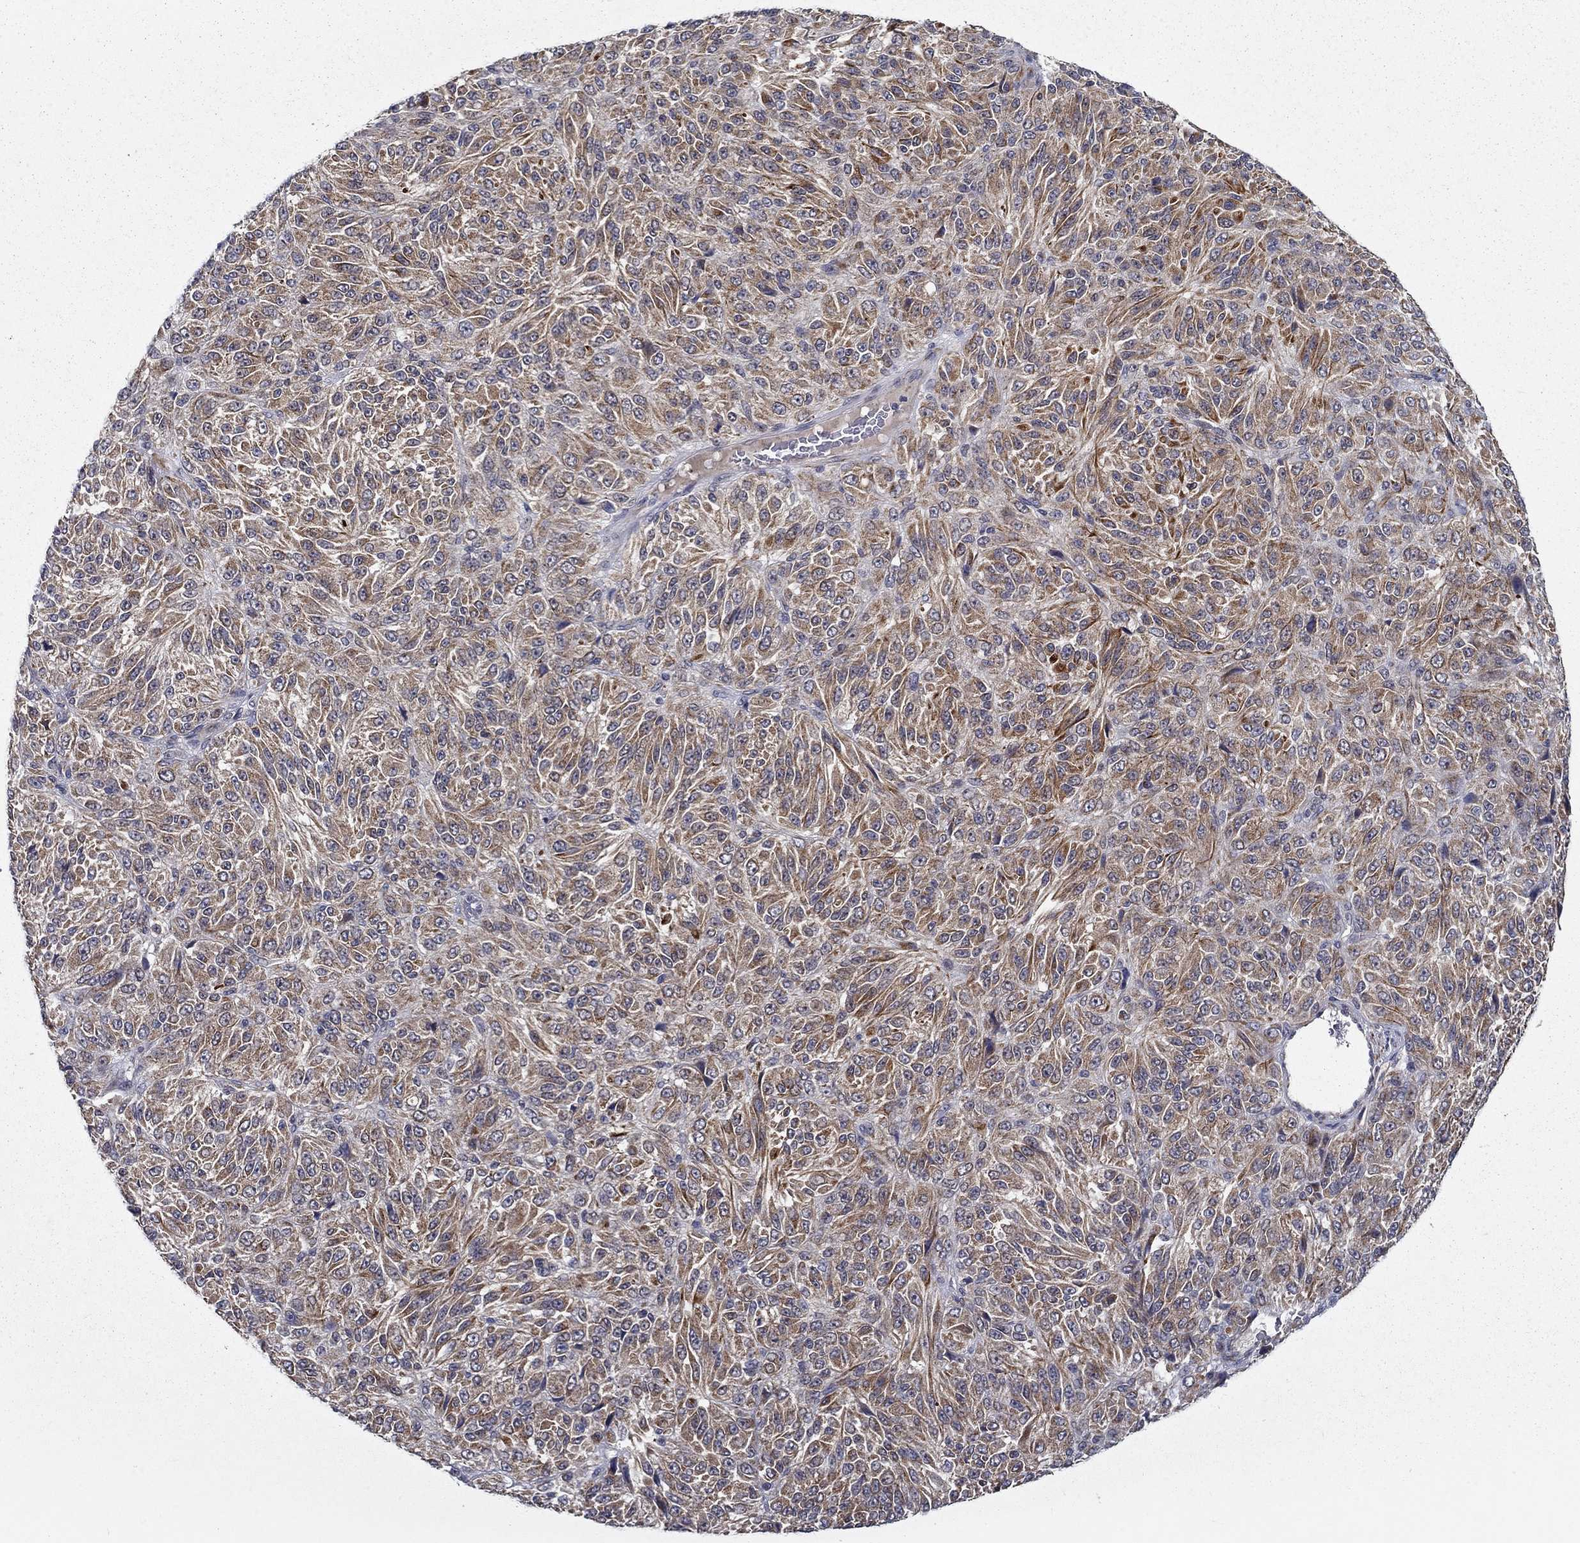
{"staining": {"intensity": "strong", "quantity": "<25%", "location": "cytoplasmic/membranous"}, "tissue": "melanoma", "cell_type": "Tumor cells", "image_type": "cancer", "snomed": [{"axis": "morphology", "description": "Malignant melanoma, Metastatic site"}, {"axis": "topography", "description": "Brain"}], "caption": "Tumor cells display medium levels of strong cytoplasmic/membranous expression in approximately <25% of cells in human malignant melanoma (metastatic site).", "gene": "LACTB2", "patient": {"sex": "female", "age": 56}}